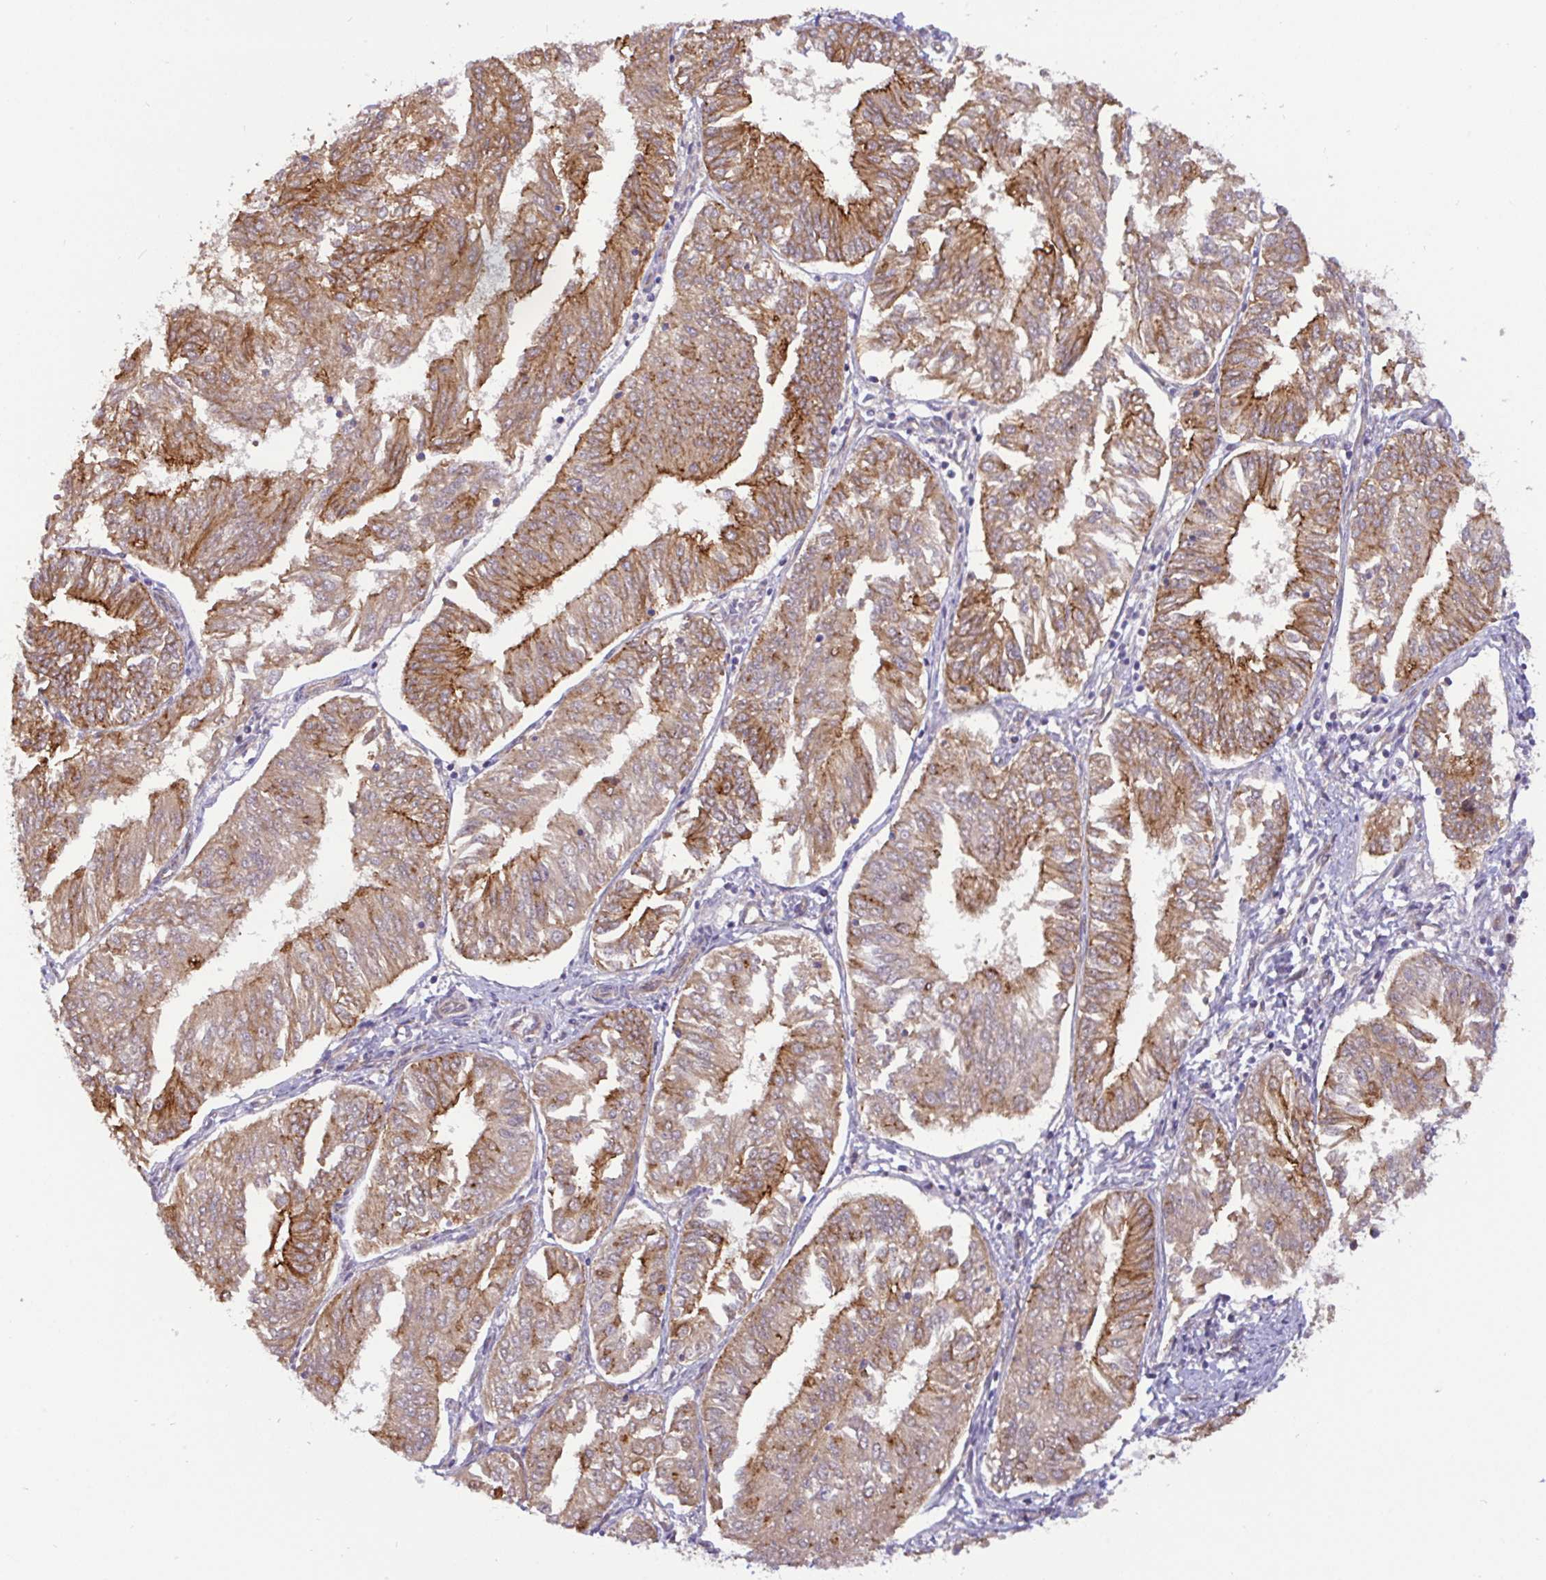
{"staining": {"intensity": "moderate", "quantity": ">75%", "location": "cytoplasmic/membranous"}, "tissue": "endometrial cancer", "cell_type": "Tumor cells", "image_type": "cancer", "snomed": [{"axis": "morphology", "description": "Adenocarcinoma, NOS"}, {"axis": "topography", "description": "Endometrium"}], "caption": "IHC of human adenocarcinoma (endometrial) shows medium levels of moderate cytoplasmic/membranous staining in about >75% of tumor cells.", "gene": "DLEU7", "patient": {"sex": "female", "age": 58}}